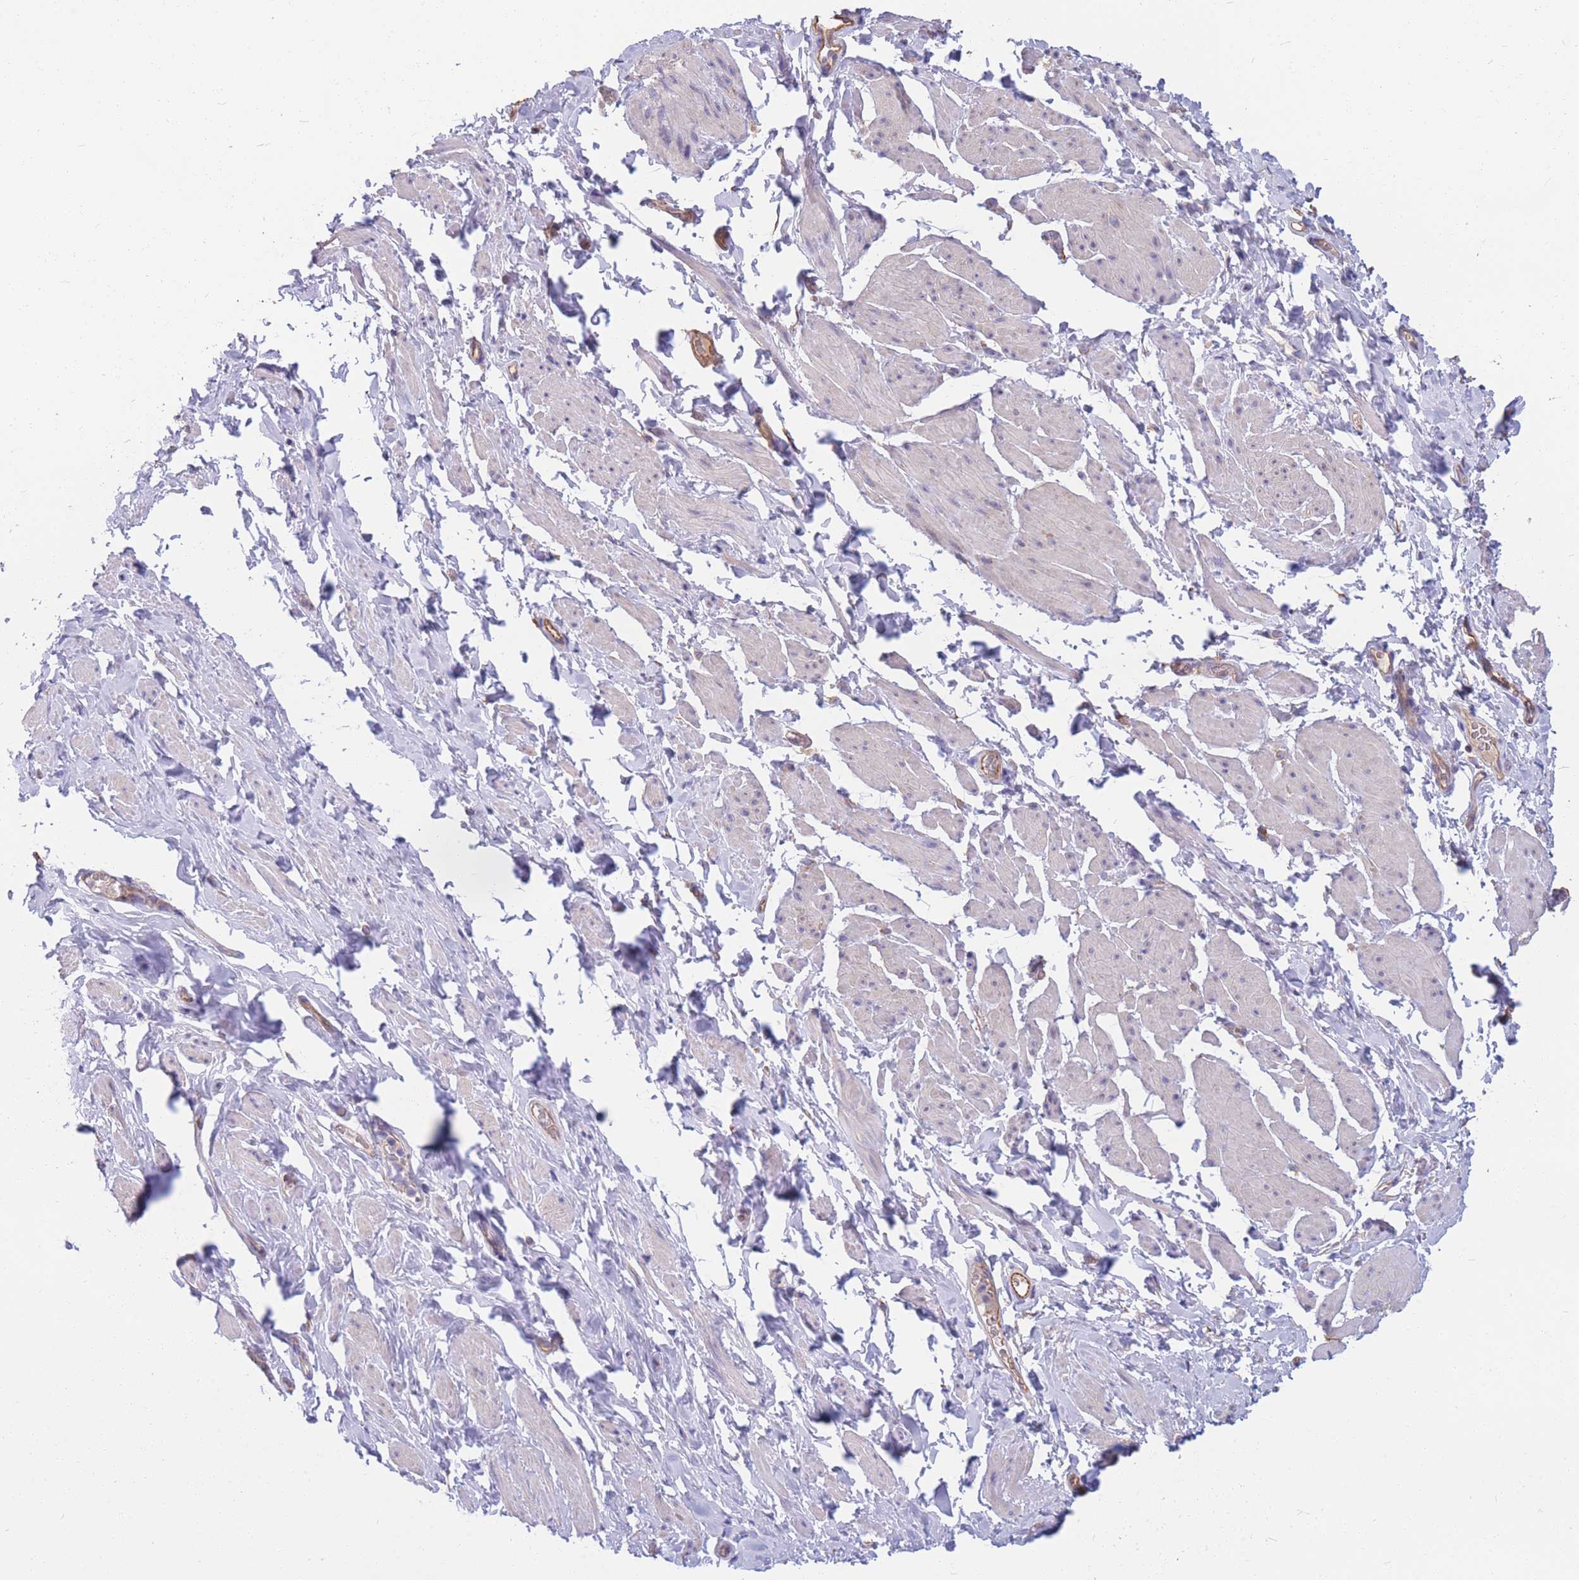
{"staining": {"intensity": "negative", "quantity": "none", "location": "none"}, "tissue": "smooth muscle", "cell_type": "Smooth muscle cells", "image_type": "normal", "snomed": [{"axis": "morphology", "description": "Normal tissue, NOS"}, {"axis": "topography", "description": "Smooth muscle"}, {"axis": "topography", "description": "Peripheral nerve tissue"}], "caption": "Immunohistochemistry micrograph of benign human smooth muscle stained for a protein (brown), which shows no expression in smooth muscle cells.", "gene": "MRPS9", "patient": {"sex": "male", "age": 69}}